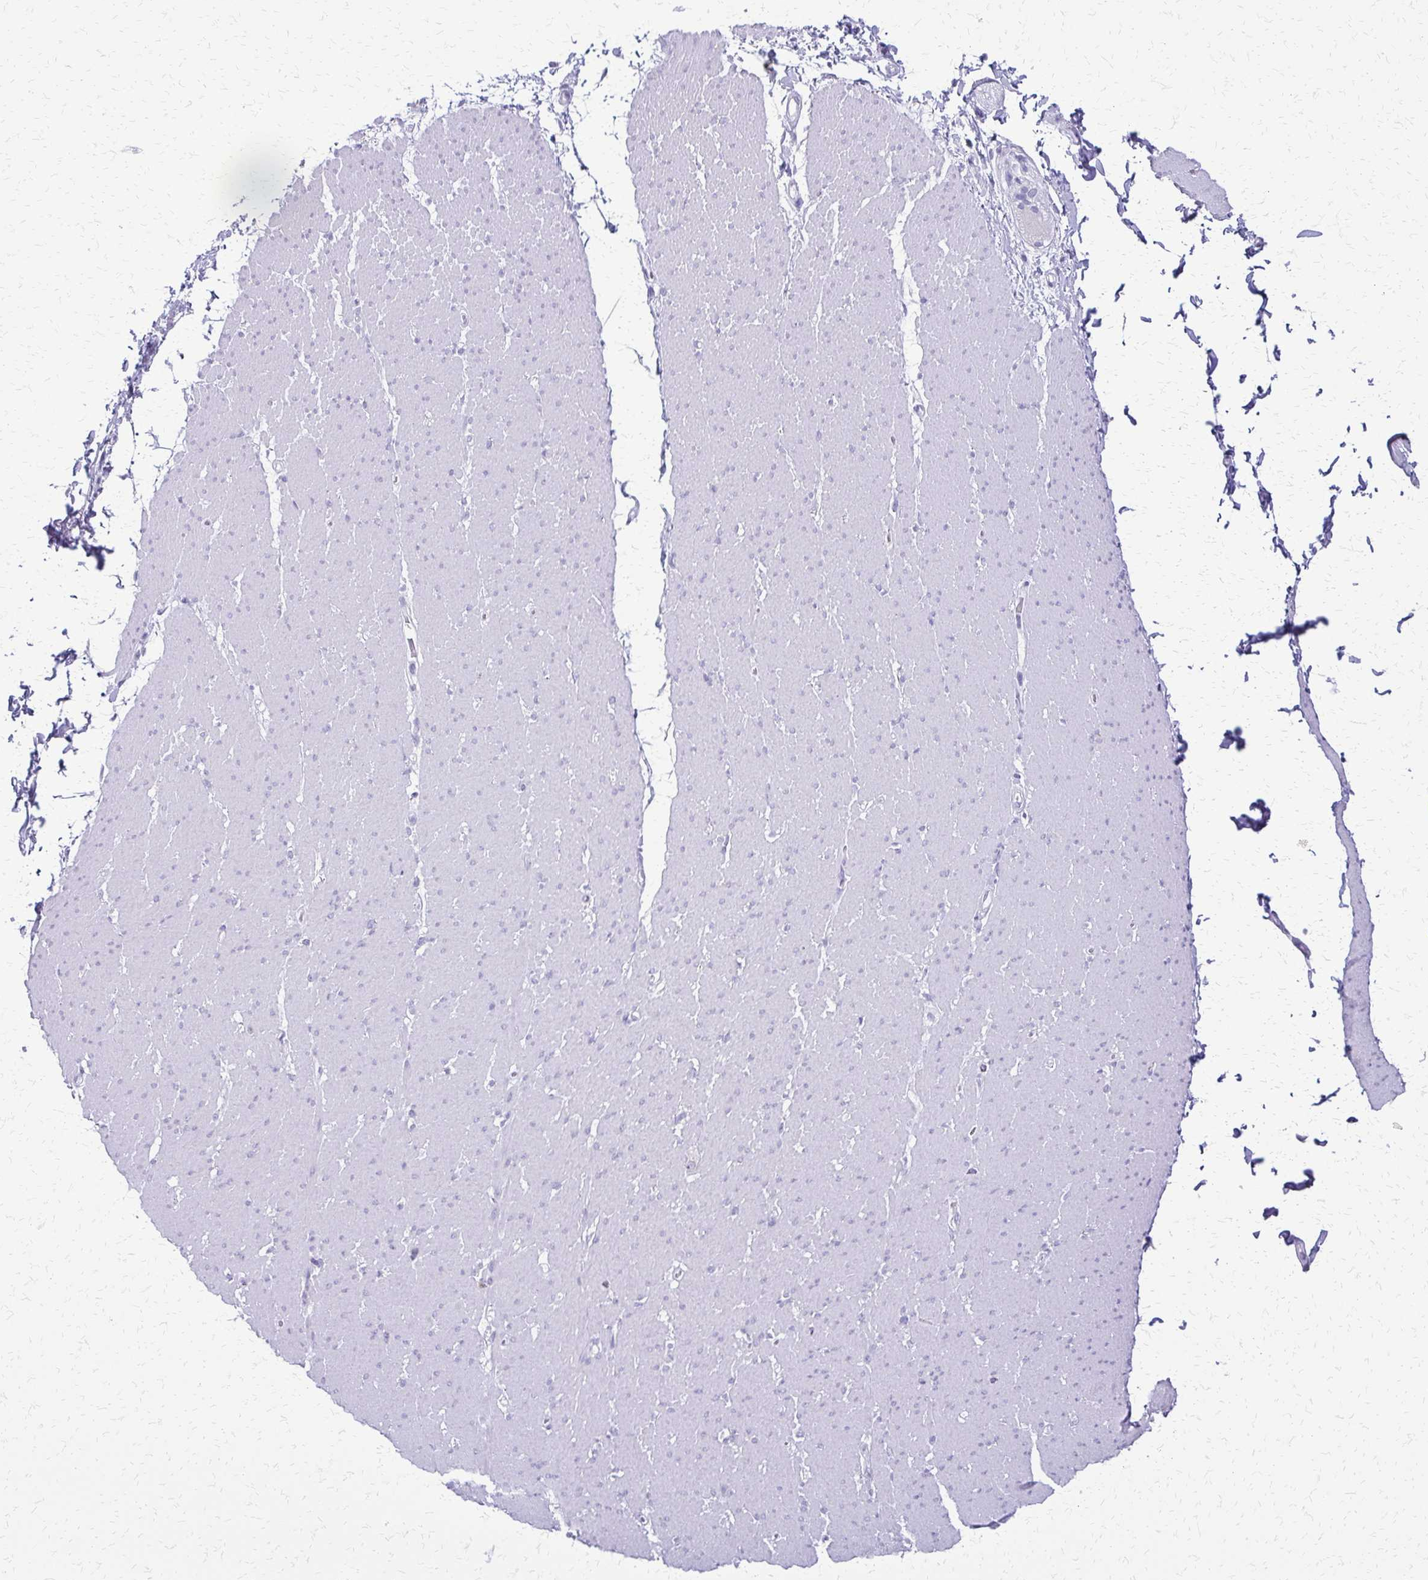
{"staining": {"intensity": "negative", "quantity": "none", "location": "none"}, "tissue": "smooth muscle", "cell_type": "Smooth muscle cells", "image_type": "normal", "snomed": [{"axis": "morphology", "description": "Normal tissue, NOS"}, {"axis": "topography", "description": "Smooth muscle"}, {"axis": "topography", "description": "Rectum"}], "caption": "Immunohistochemistry (IHC) image of benign smooth muscle: smooth muscle stained with DAB shows no significant protein expression in smooth muscle cells.", "gene": "FAM162B", "patient": {"sex": "male", "age": 53}}